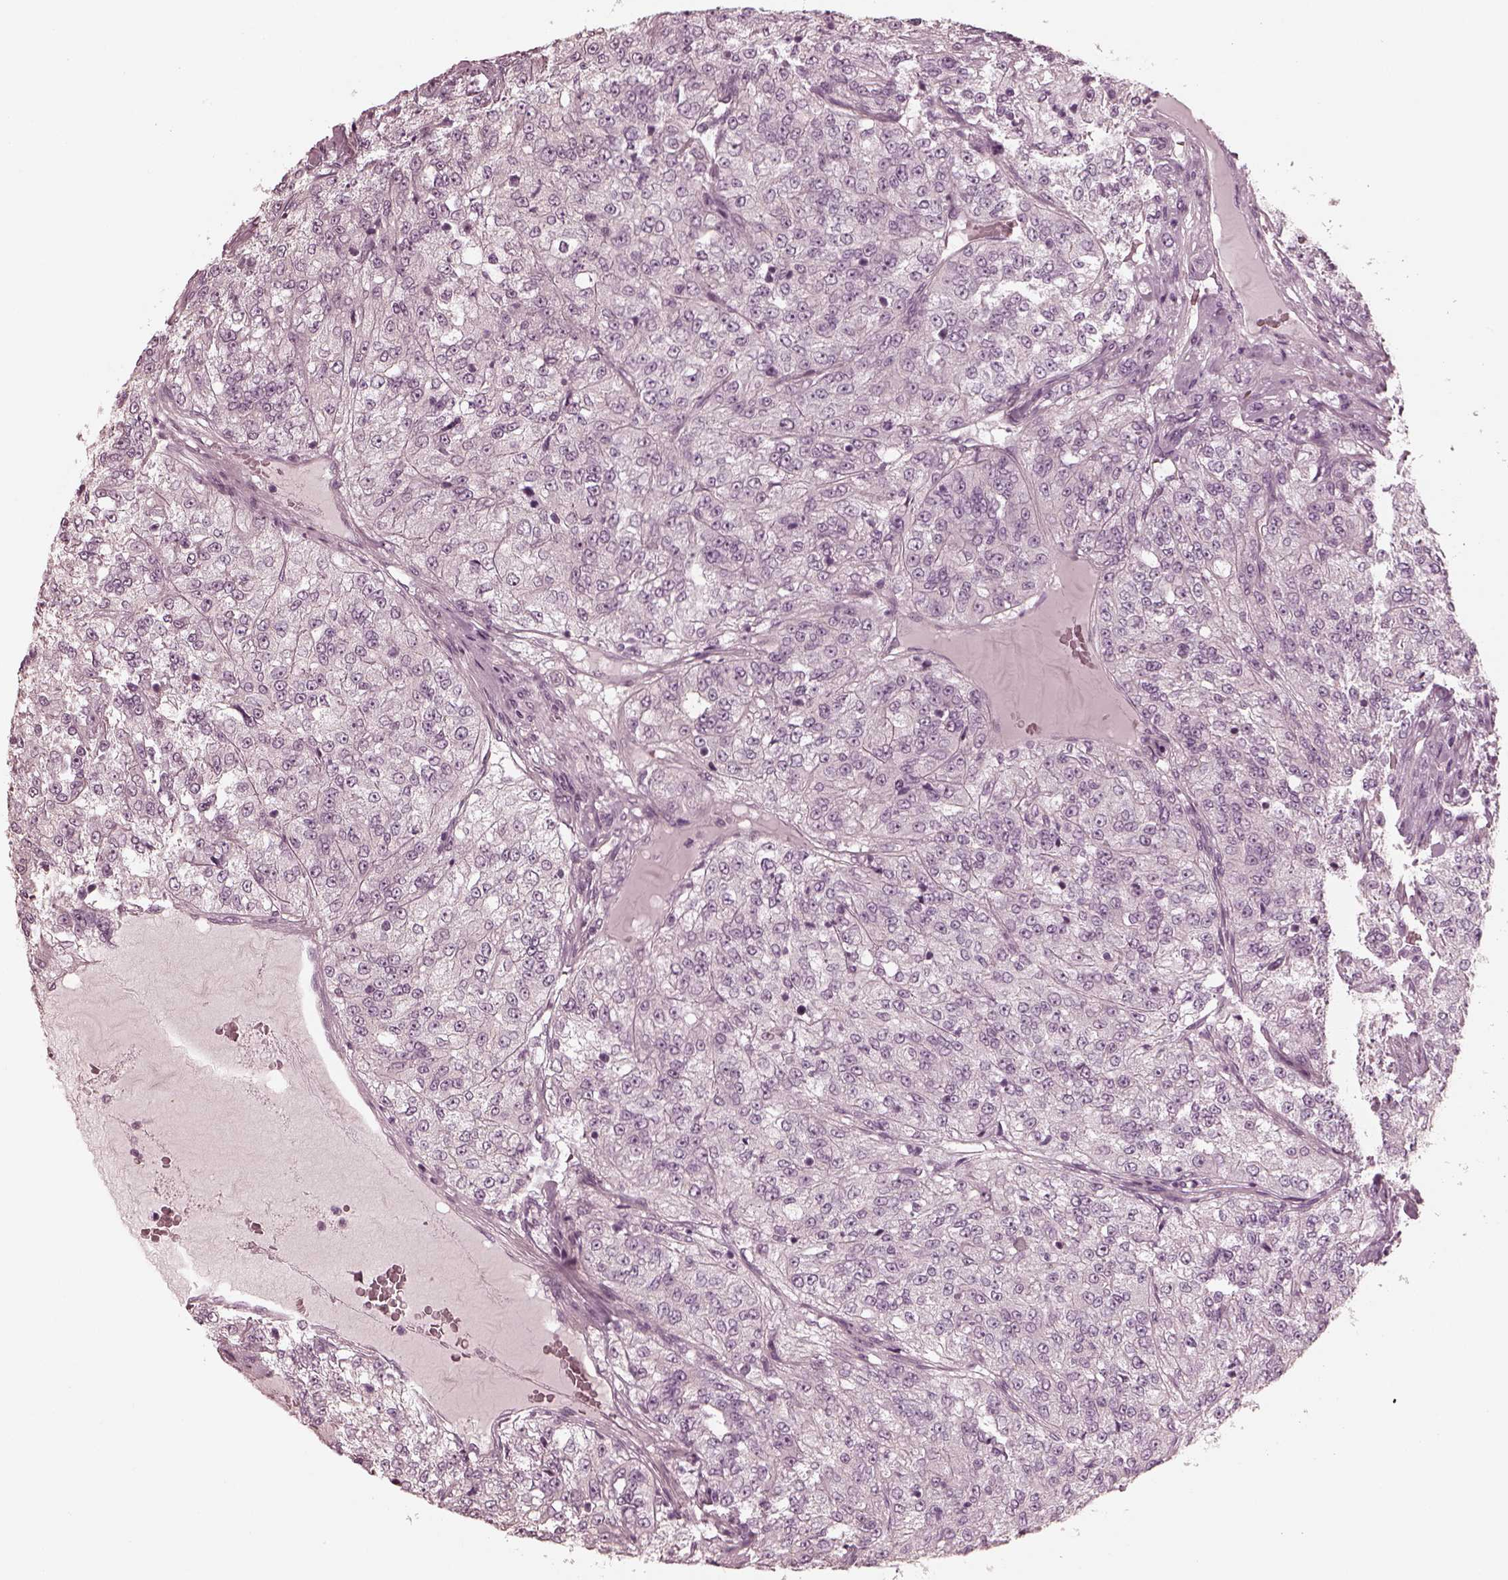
{"staining": {"intensity": "negative", "quantity": "none", "location": "none"}, "tissue": "renal cancer", "cell_type": "Tumor cells", "image_type": "cancer", "snomed": [{"axis": "morphology", "description": "Adenocarcinoma, NOS"}, {"axis": "topography", "description": "Kidney"}], "caption": "High power microscopy histopathology image of an immunohistochemistry histopathology image of renal adenocarcinoma, revealing no significant staining in tumor cells. (Brightfield microscopy of DAB (3,3'-diaminobenzidine) IHC at high magnification).", "gene": "KIF6", "patient": {"sex": "female", "age": 63}}